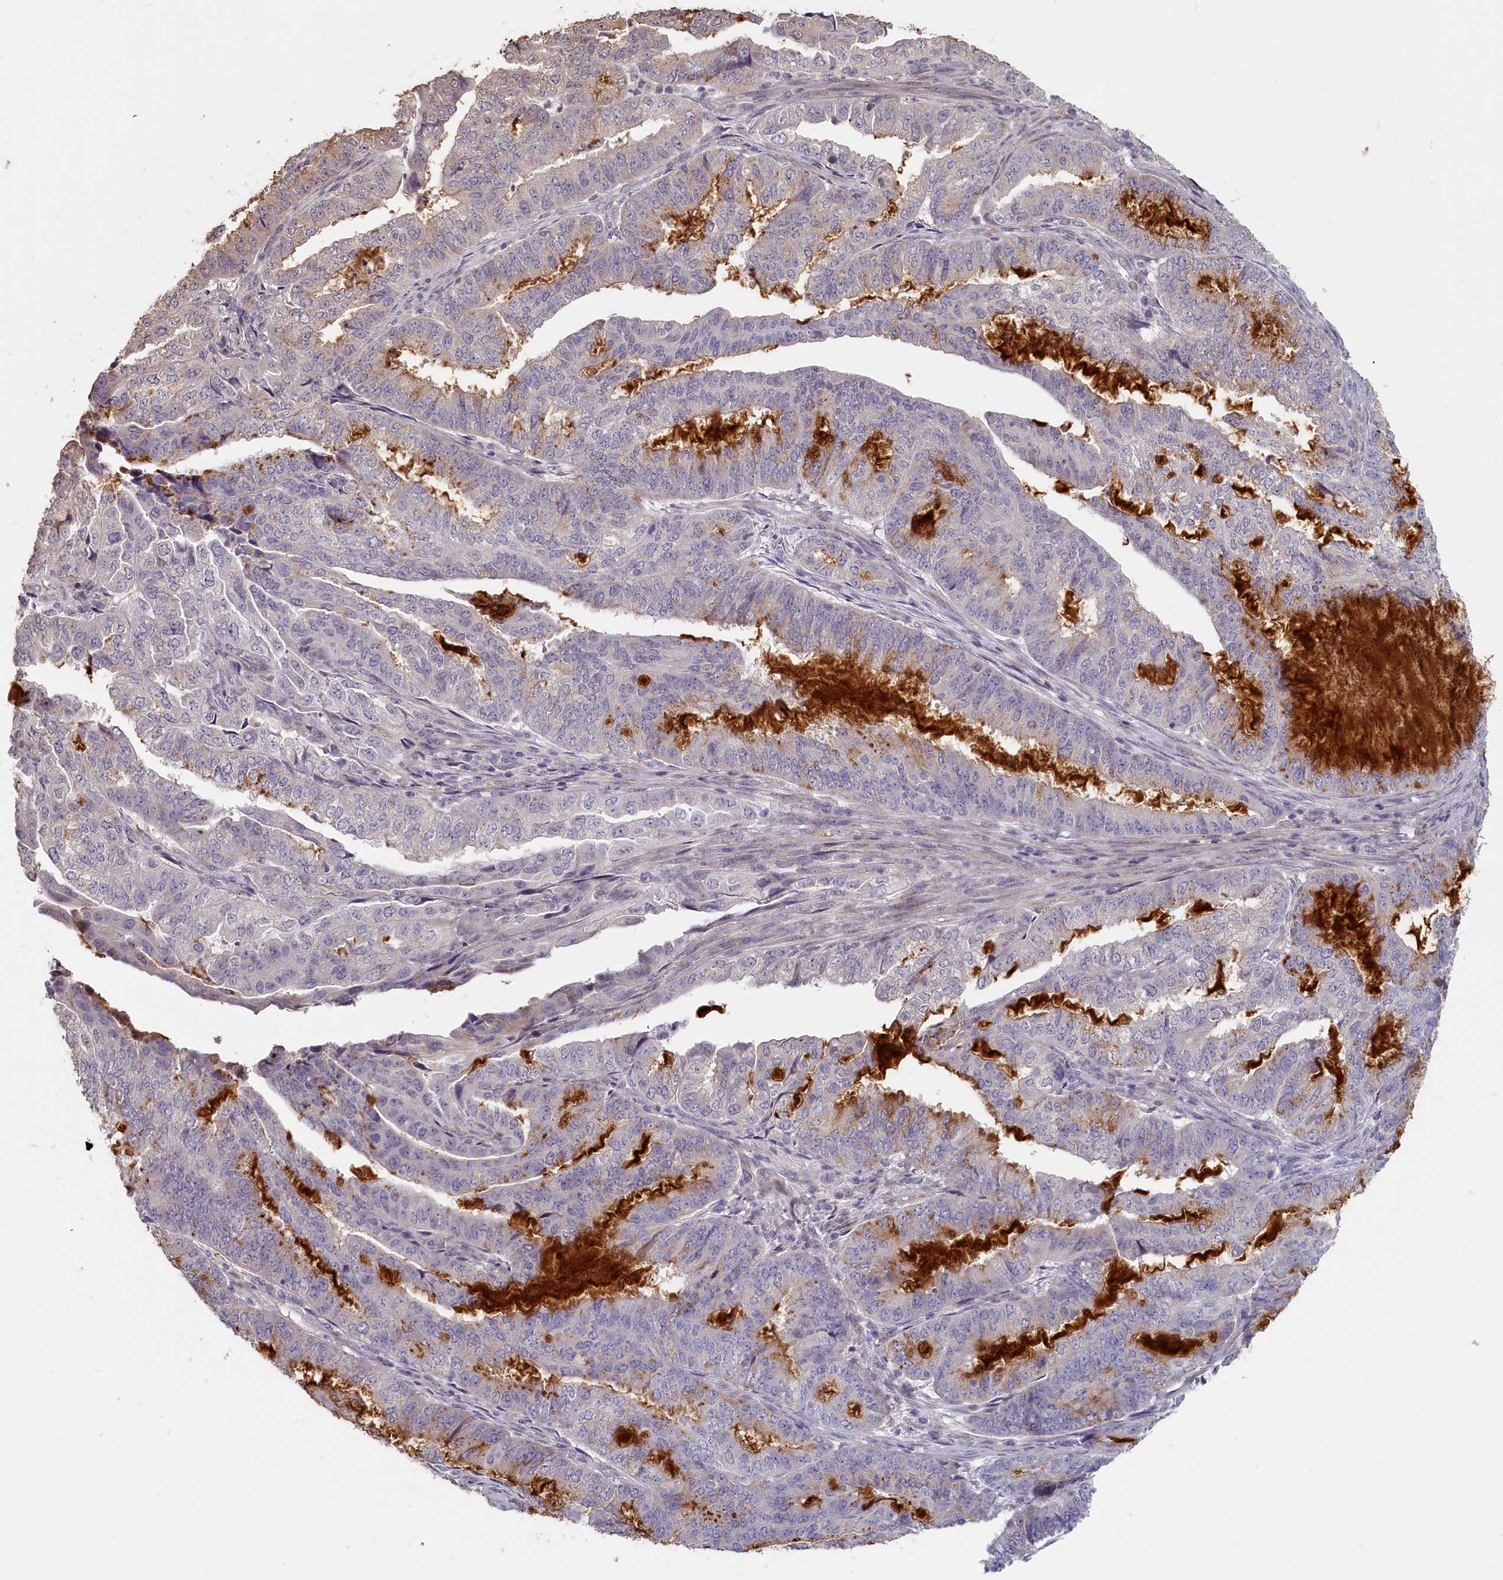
{"staining": {"intensity": "moderate", "quantity": "<25%", "location": "cytoplasmic/membranous"}, "tissue": "endometrial cancer", "cell_type": "Tumor cells", "image_type": "cancer", "snomed": [{"axis": "morphology", "description": "Adenocarcinoma, NOS"}, {"axis": "topography", "description": "Endometrium"}], "caption": "Brown immunohistochemical staining in human endometrial cancer (adenocarcinoma) exhibits moderate cytoplasmic/membranous positivity in approximately <25% of tumor cells. (brown staining indicates protein expression, while blue staining denotes nuclei).", "gene": "STX16", "patient": {"sex": "female", "age": 51}}